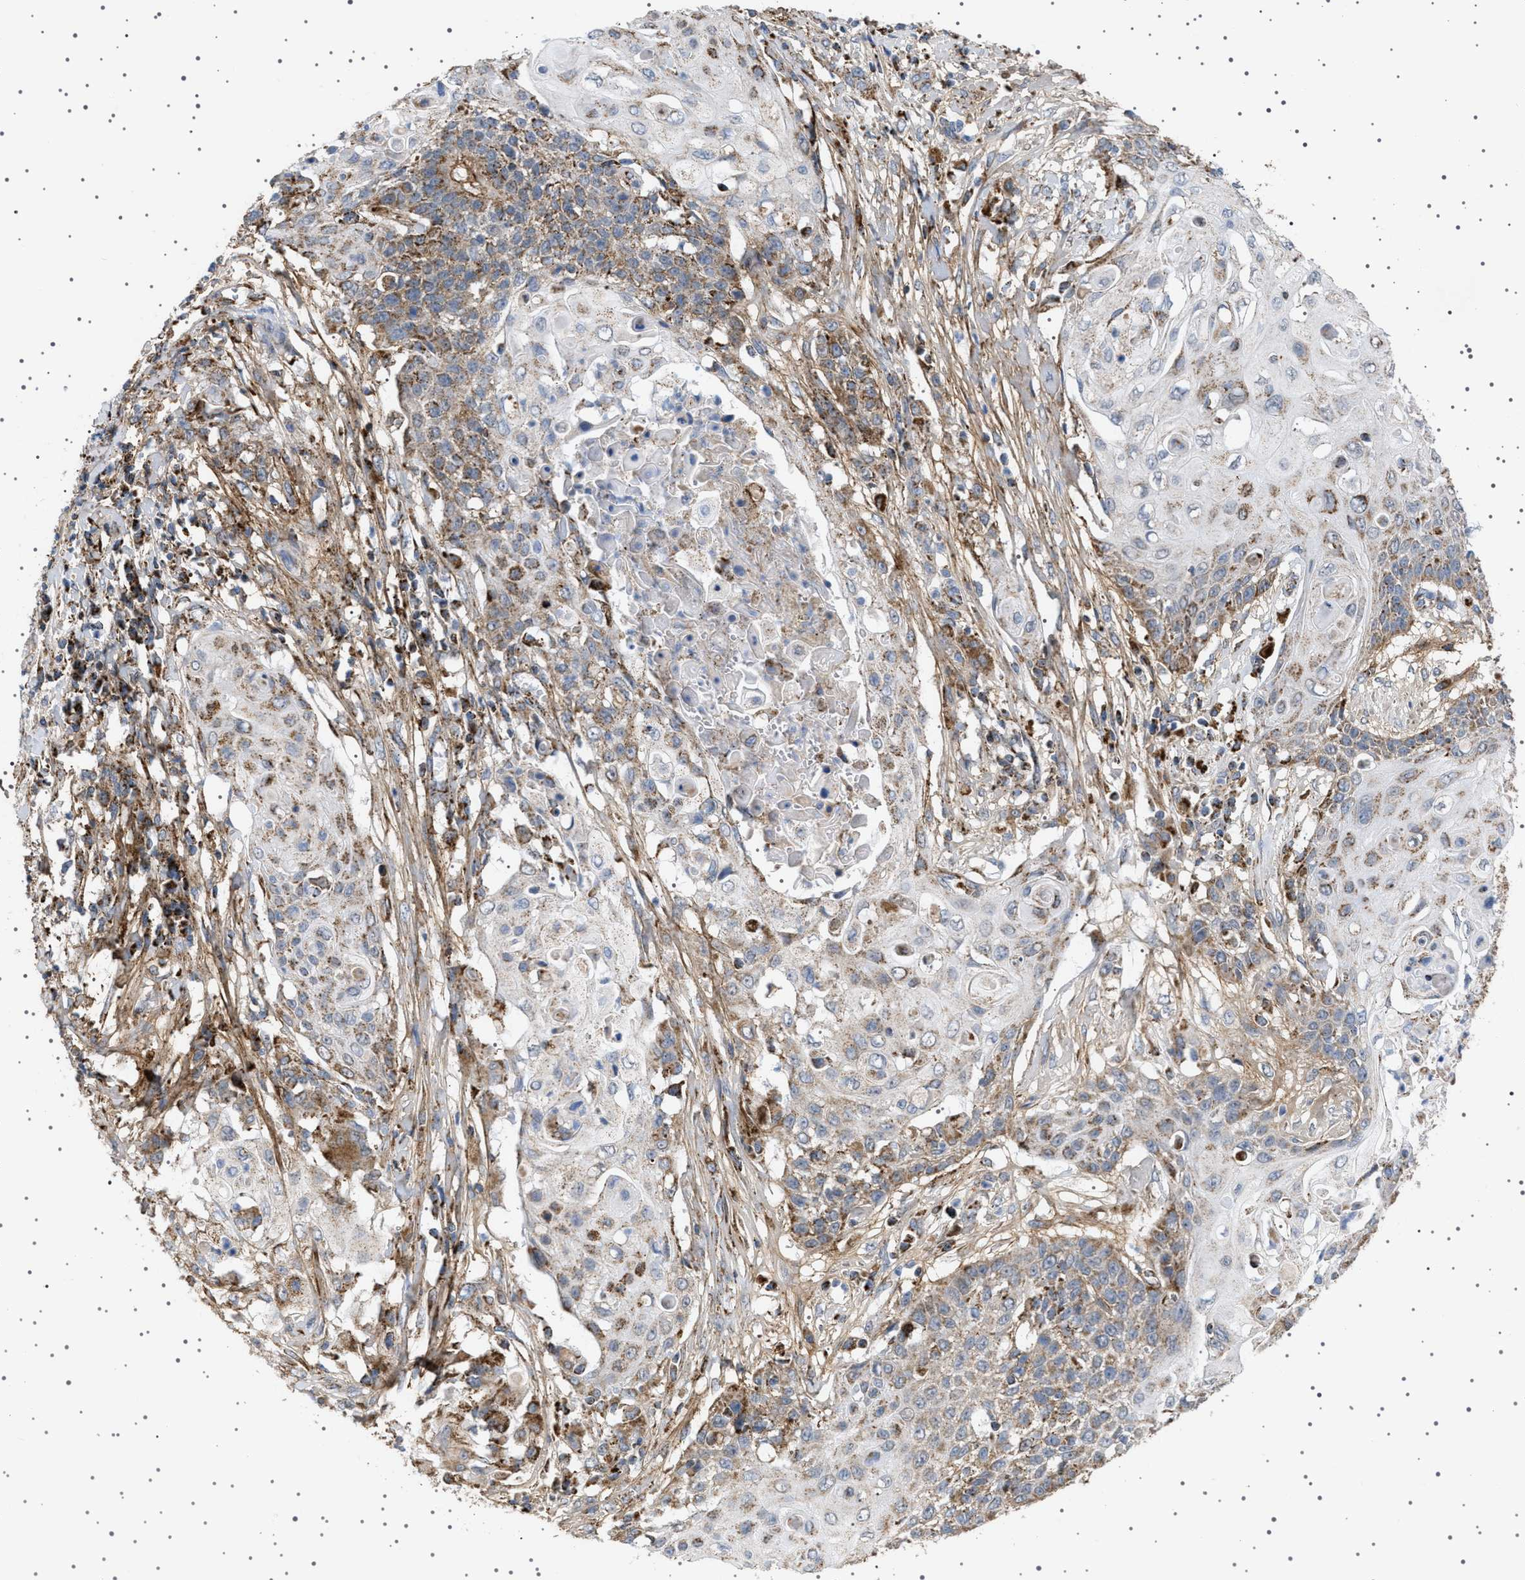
{"staining": {"intensity": "moderate", "quantity": "25%-75%", "location": "cytoplasmic/membranous"}, "tissue": "cervical cancer", "cell_type": "Tumor cells", "image_type": "cancer", "snomed": [{"axis": "morphology", "description": "Squamous cell carcinoma, NOS"}, {"axis": "topography", "description": "Cervix"}], "caption": "Moderate cytoplasmic/membranous expression is identified in about 25%-75% of tumor cells in squamous cell carcinoma (cervical).", "gene": "UBXN8", "patient": {"sex": "female", "age": 39}}